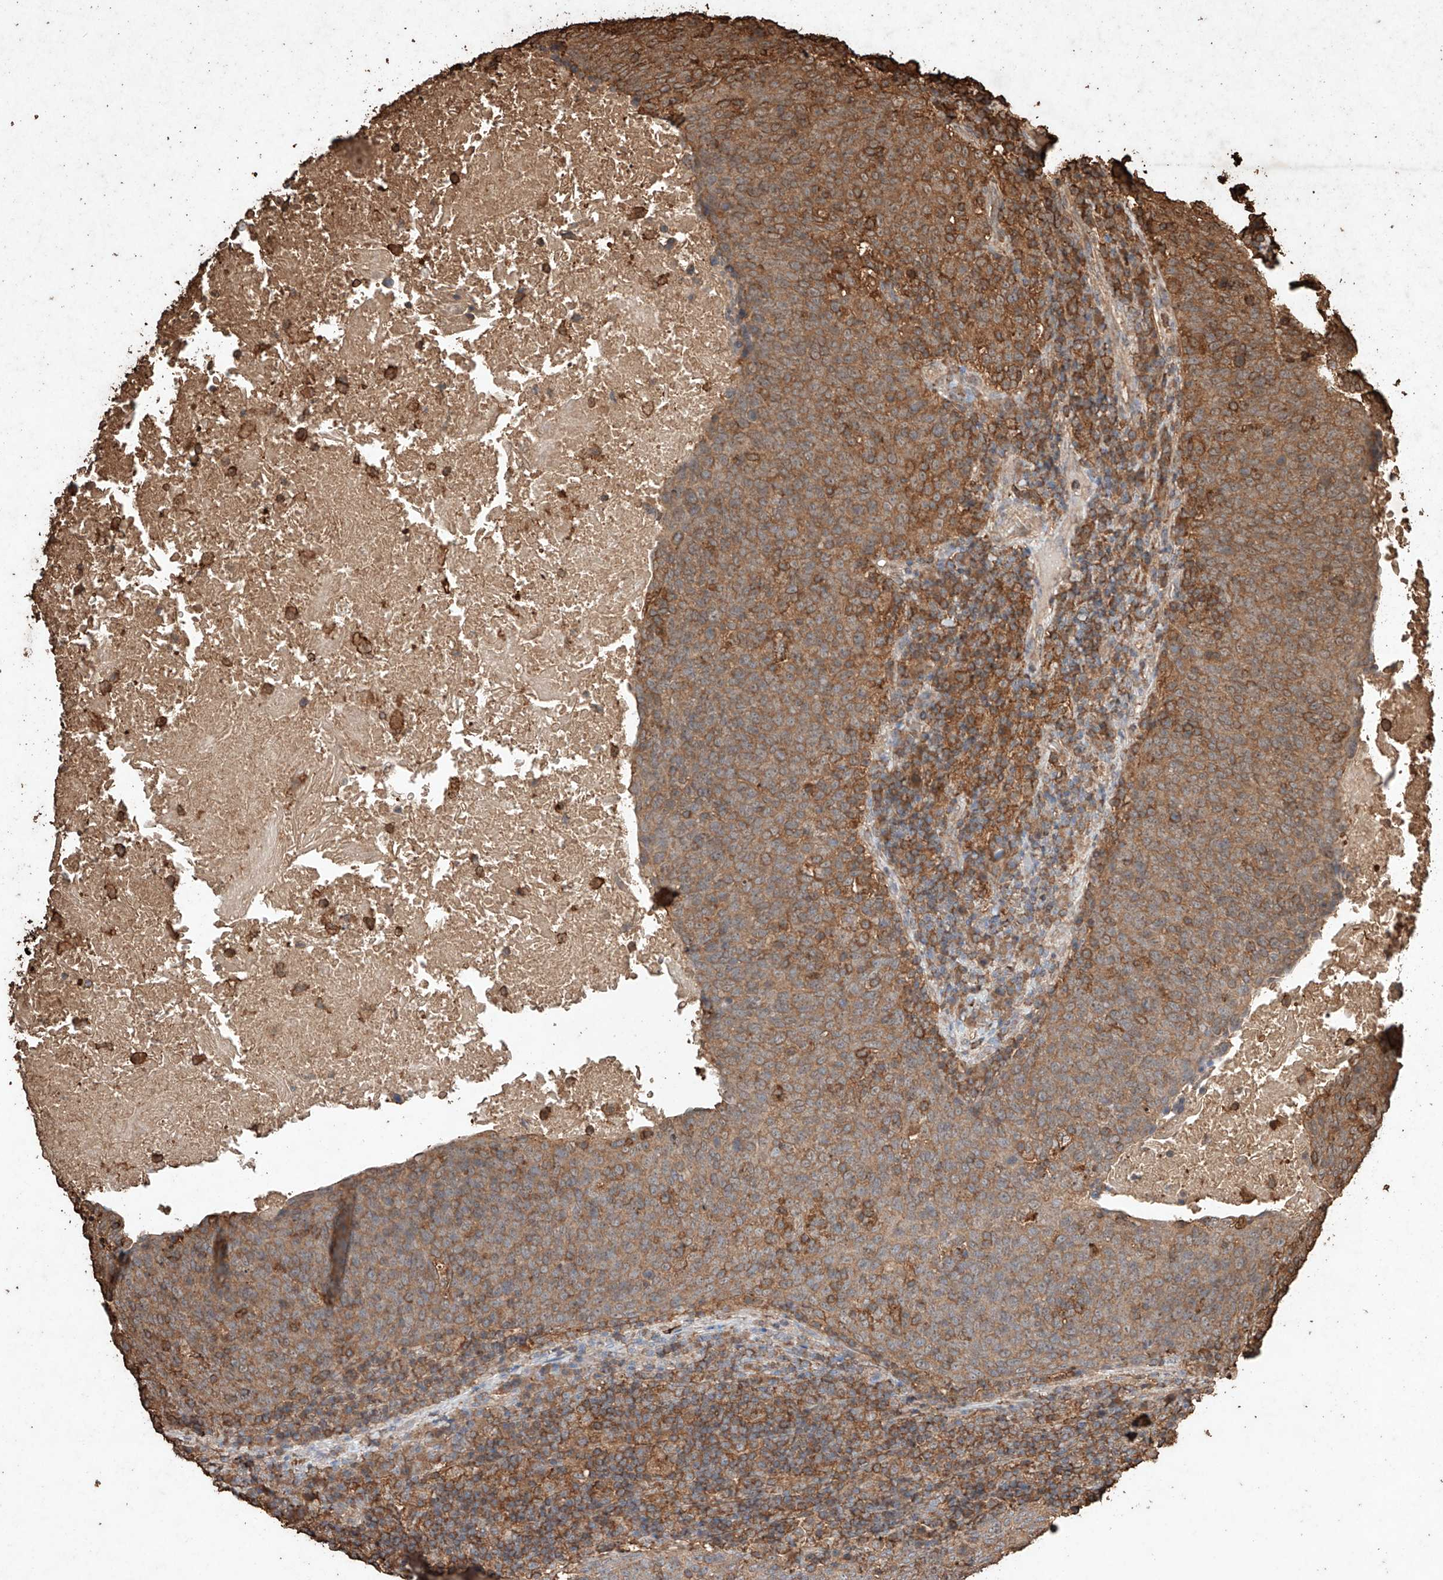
{"staining": {"intensity": "moderate", "quantity": ">75%", "location": "cytoplasmic/membranous"}, "tissue": "head and neck cancer", "cell_type": "Tumor cells", "image_type": "cancer", "snomed": [{"axis": "morphology", "description": "Squamous cell carcinoma, NOS"}, {"axis": "morphology", "description": "Squamous cell carcinoma, metastatic, NOS"}, {"axis": "topography", "description": "Lymph node"}, {"axis": "topography", "description": "Head-Neck"}], "caption": "Protein staining of metastatic squamous cell carcinoma (head and neck) tissue shows moderate cytoplasmic/membranous positivity in about >75% of tumor cells.", "gene": "M6PR", "patient": {"sex": "male", "age": 62}}